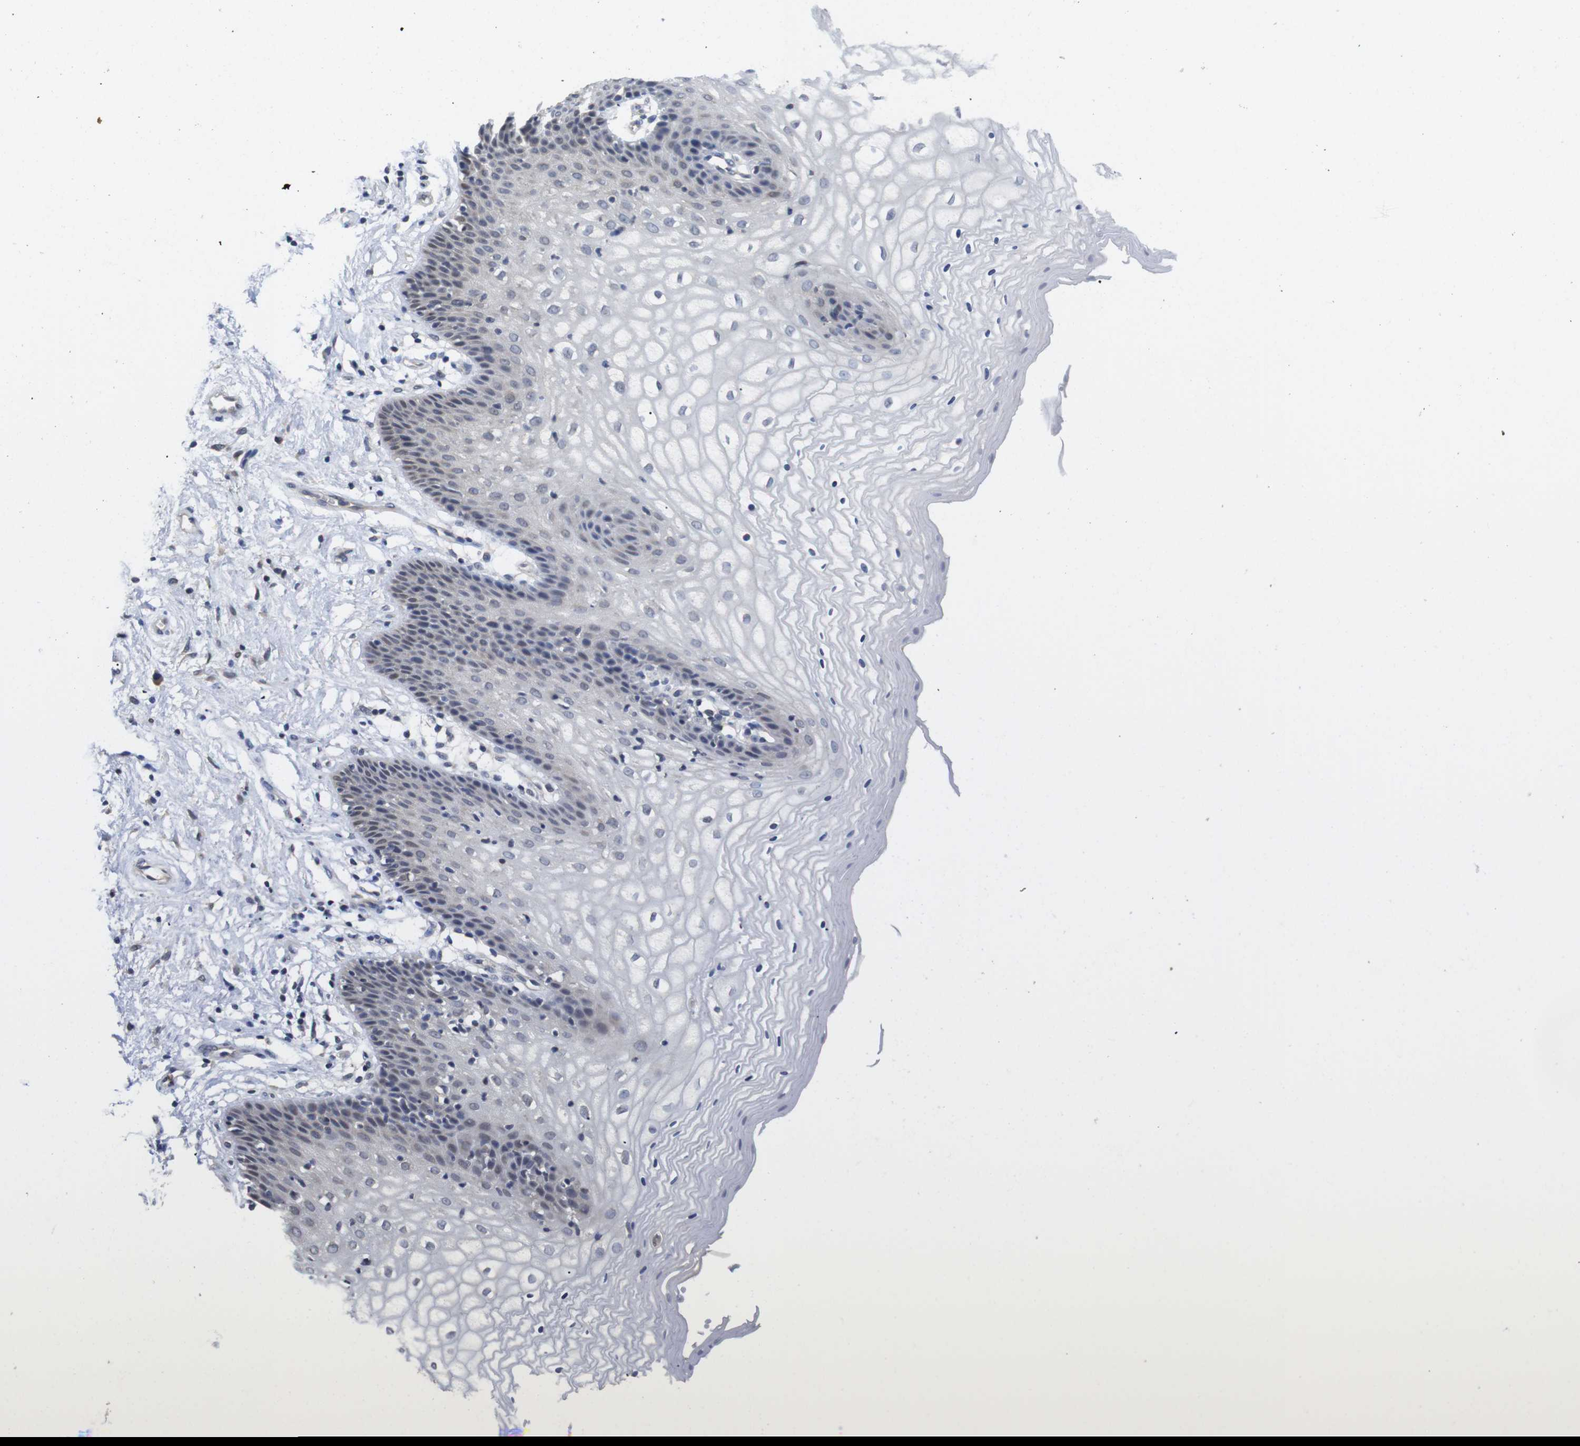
{"staining": {"intensity": "negative", "quantity": "none", "location": "none"}, "tissue": "vagina", "cell_type": "Squamous epithelial cells", "image_type": "normal", "snomed": [{"axis": "morphology", "description": "Normal tissue, NOS"}, {"axis": "topography", "description": "Vagina"}], "caption": "A high-resolution micrograph shows IHC staining of benign vagina, which reveals no significant staining in squamous epithelial cells. (DAB IHC with hematoxylin counter stain).", "gene": "FNTA", "patient": {"sex": "female", "age": 34}}